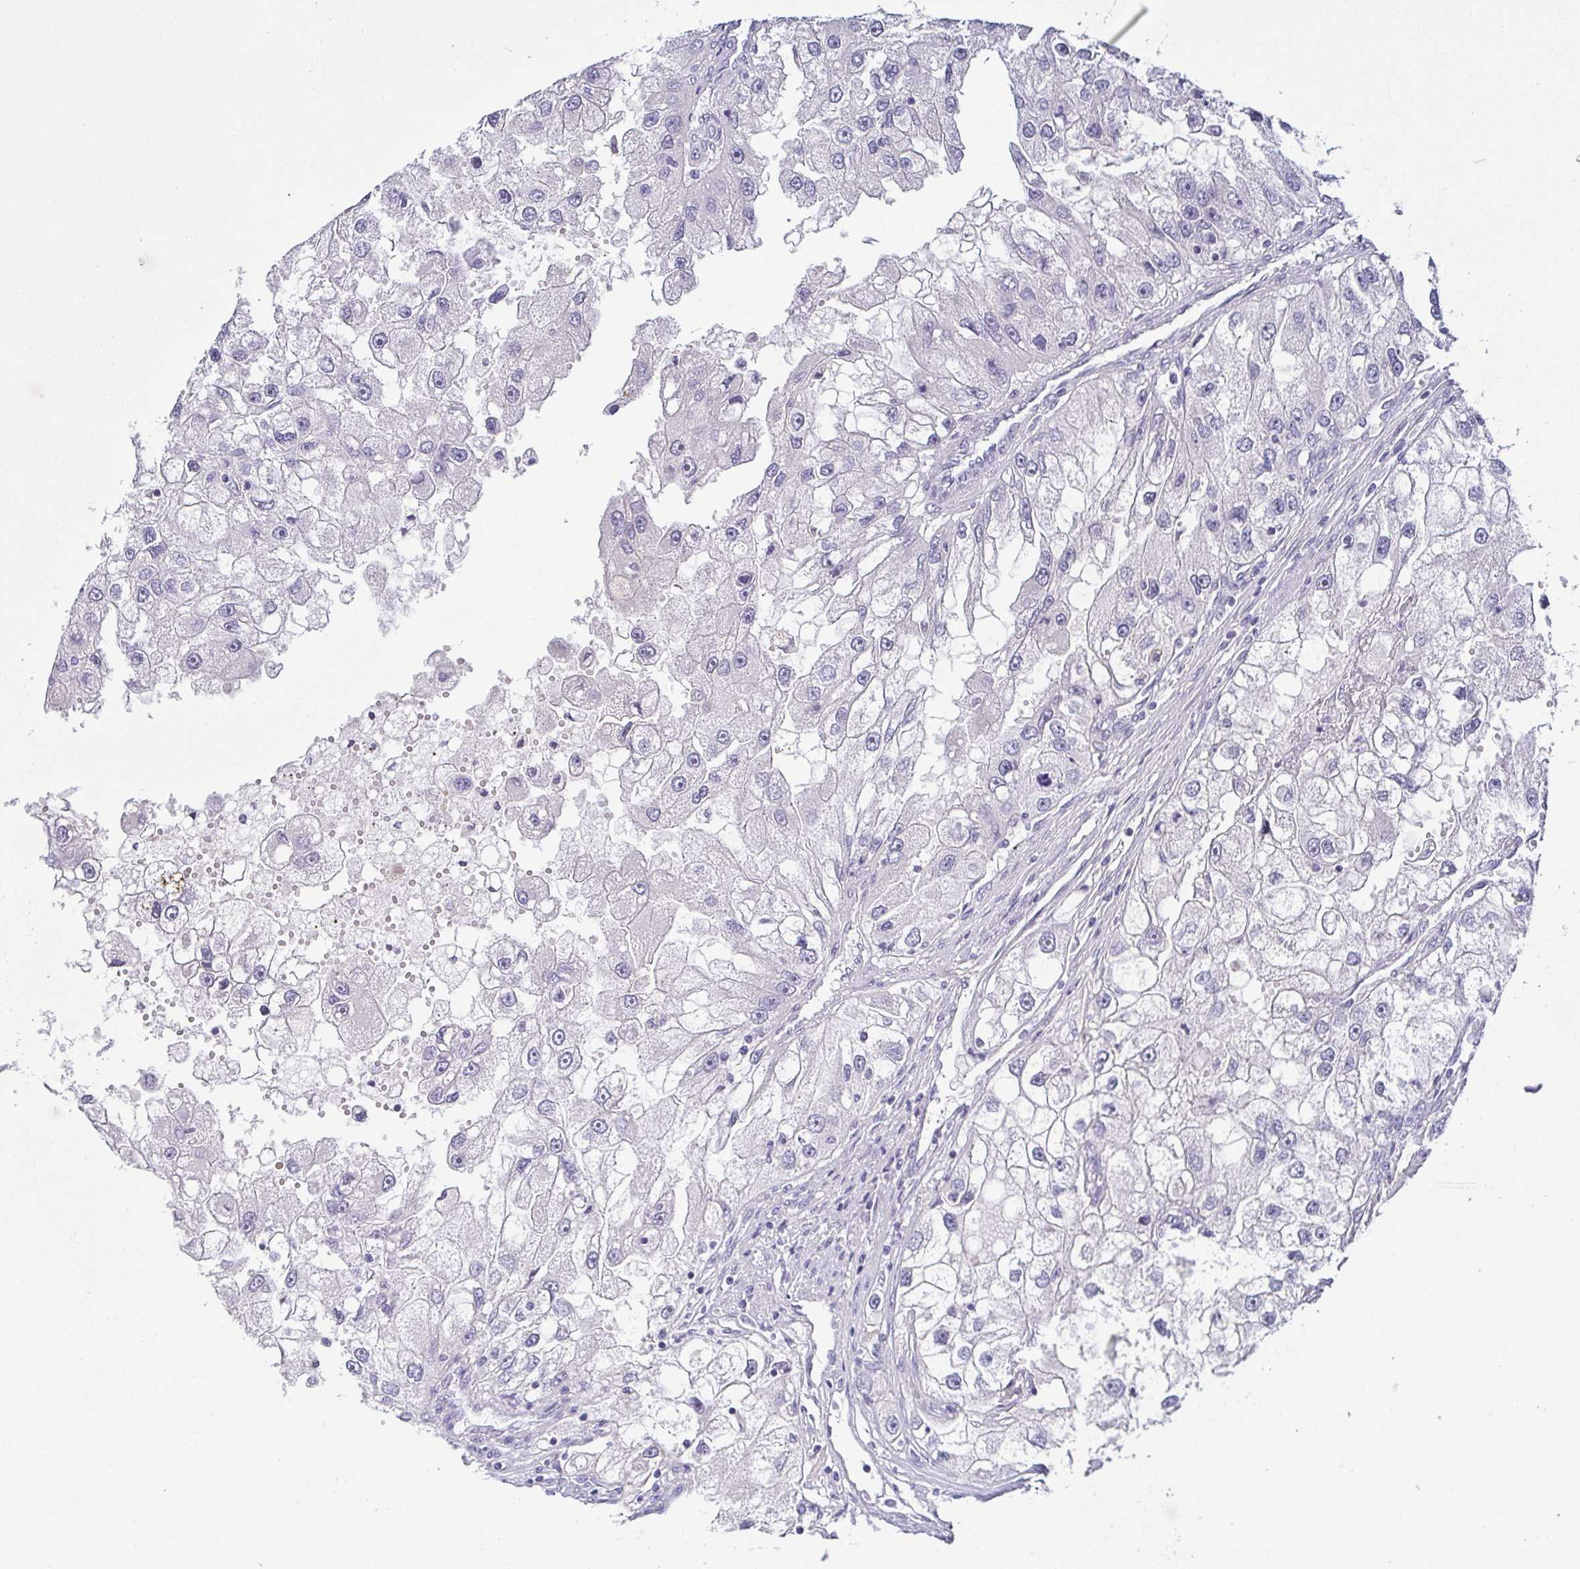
{"staining": {"intensity": "negative", "quantity": "none", "location": "none"}, "tissue": "renal cancer", "cell_type": "Tumor cells", "image_type": "cancer", "snomed": [{"axis": "morphology", "description": "Adenocarcinoma, NOS"}, {"axis": "topography", "description": "Kidney"}], "caption": "High magnification brightfield microscopy of adenocarcinoma (renal) stained with DAB (brown) and counterstained with hematoxylin (blue): tumor cells show no significant expression.", "gene": "RNASE7", "patient": {"sex": "male", "age": 63}}